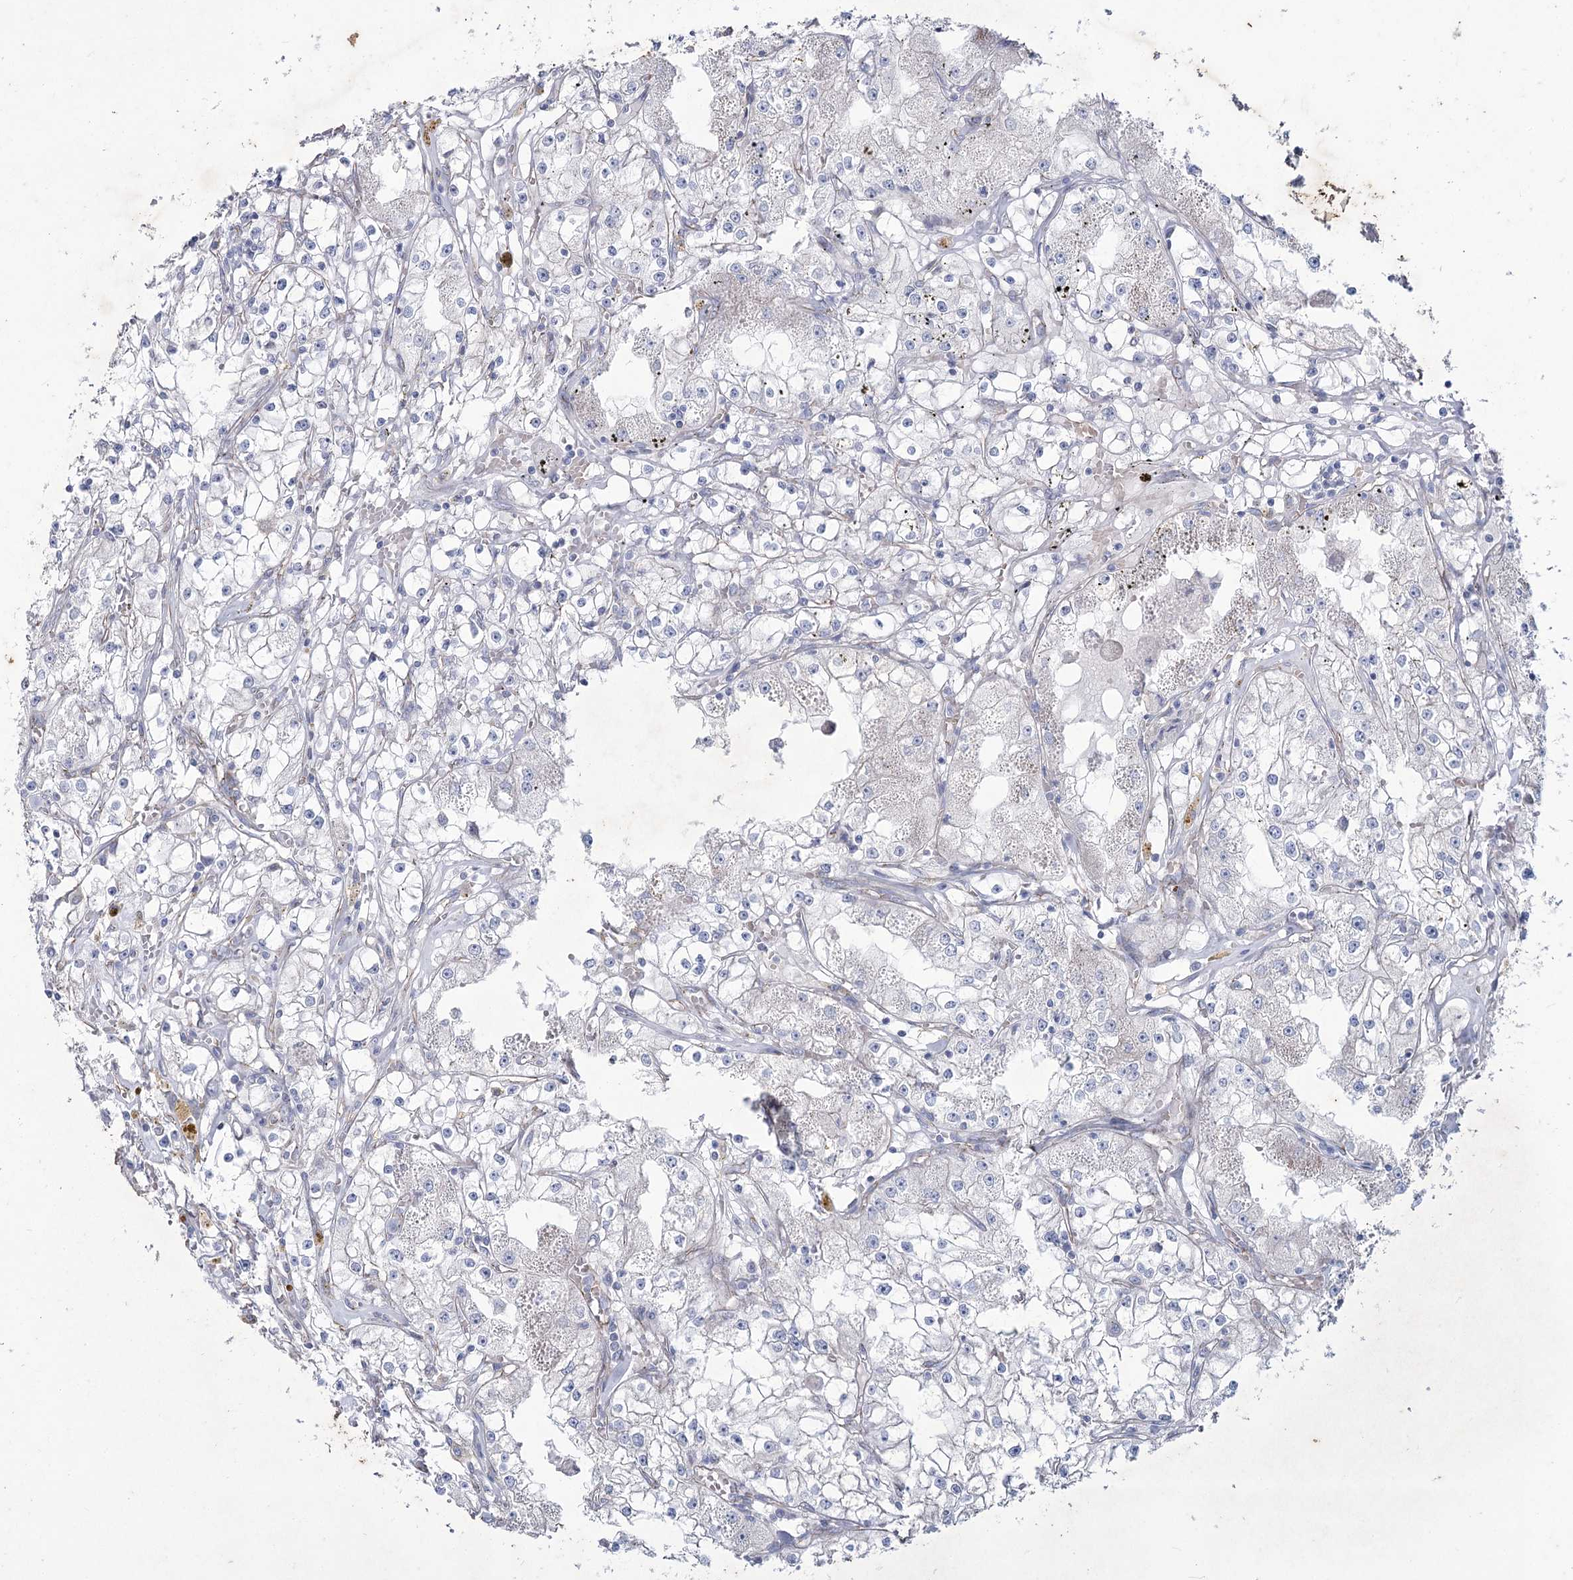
{"staining": {"intensity": "negative", "quantity": "none", "location": "none"}, "tissue": "renal cancer", "cell_type": "Tumor cells", "image_type": "cancer", "snomed": [{"axis": "morphology", "description": "Adenocarcinoma, NOS"}, {"axis": "topography", "description": "Kidney"}], "caption": "The image demonstrates no staining of tumor cells in renal adenocarcinoma.", "gene": "LDLRAD3", "patient": {"sex": "male", "age": 56}}